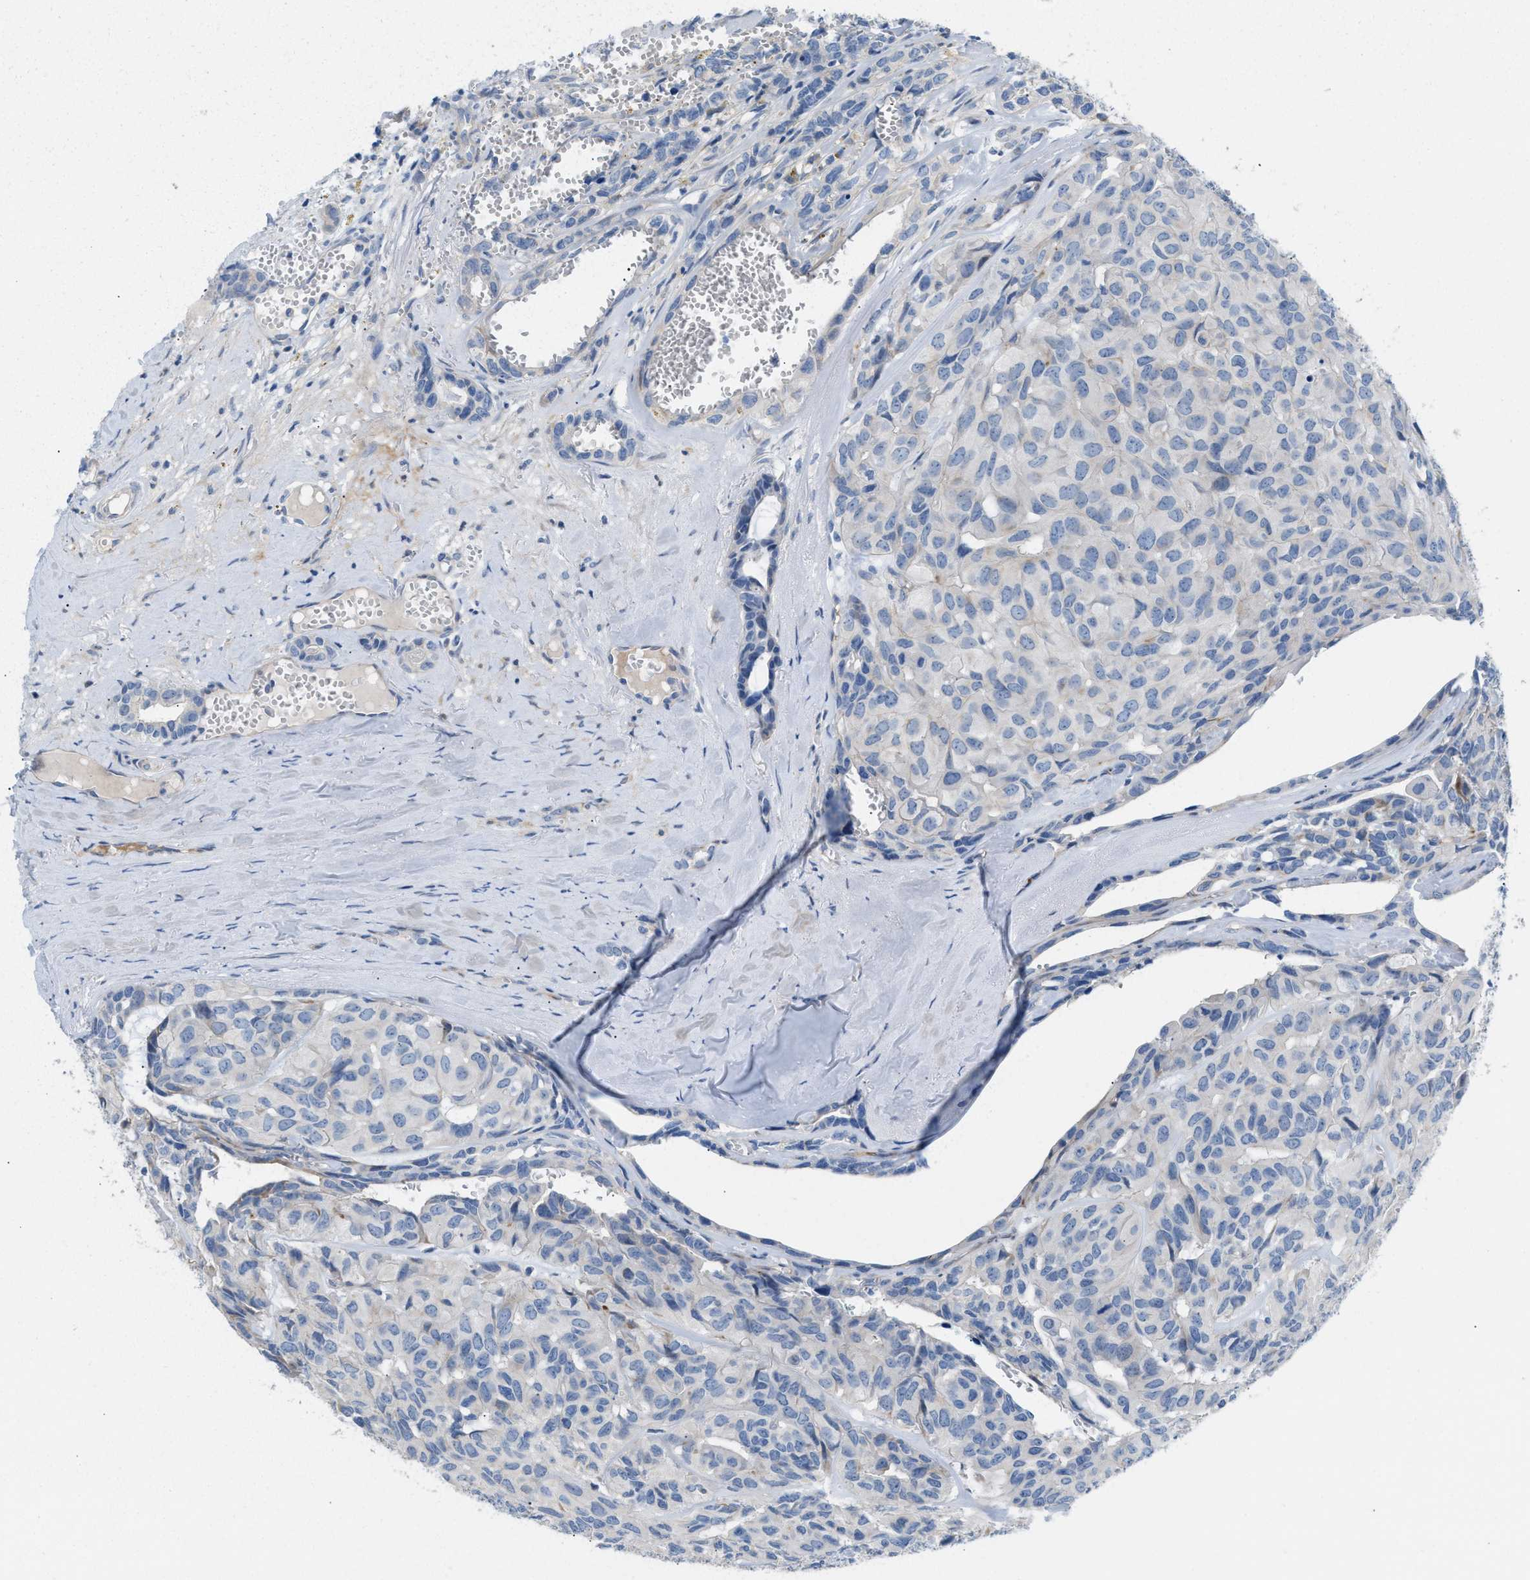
{"staining": {"intensity": "negative", "quantity": "none", "location": "none"}, "tissue": "head and neck cancer", "cell_type": "Tumor cells", "image_type": "cancer", "snomed": [{"axis": "morphology", "description": "Adenocarcinoma, NOS"}, {"axis": "topography", "description": "Salivary gland, NOS"}, {"axis": "topography", "description": "Head-Neck"}], "caption": "DAB immunohistochemical staining of head and neck adenocarcinoma displays no significant expression in tumor cells.", "gene": "MPP3", "patient": {"sex": "female", "age": 76}}